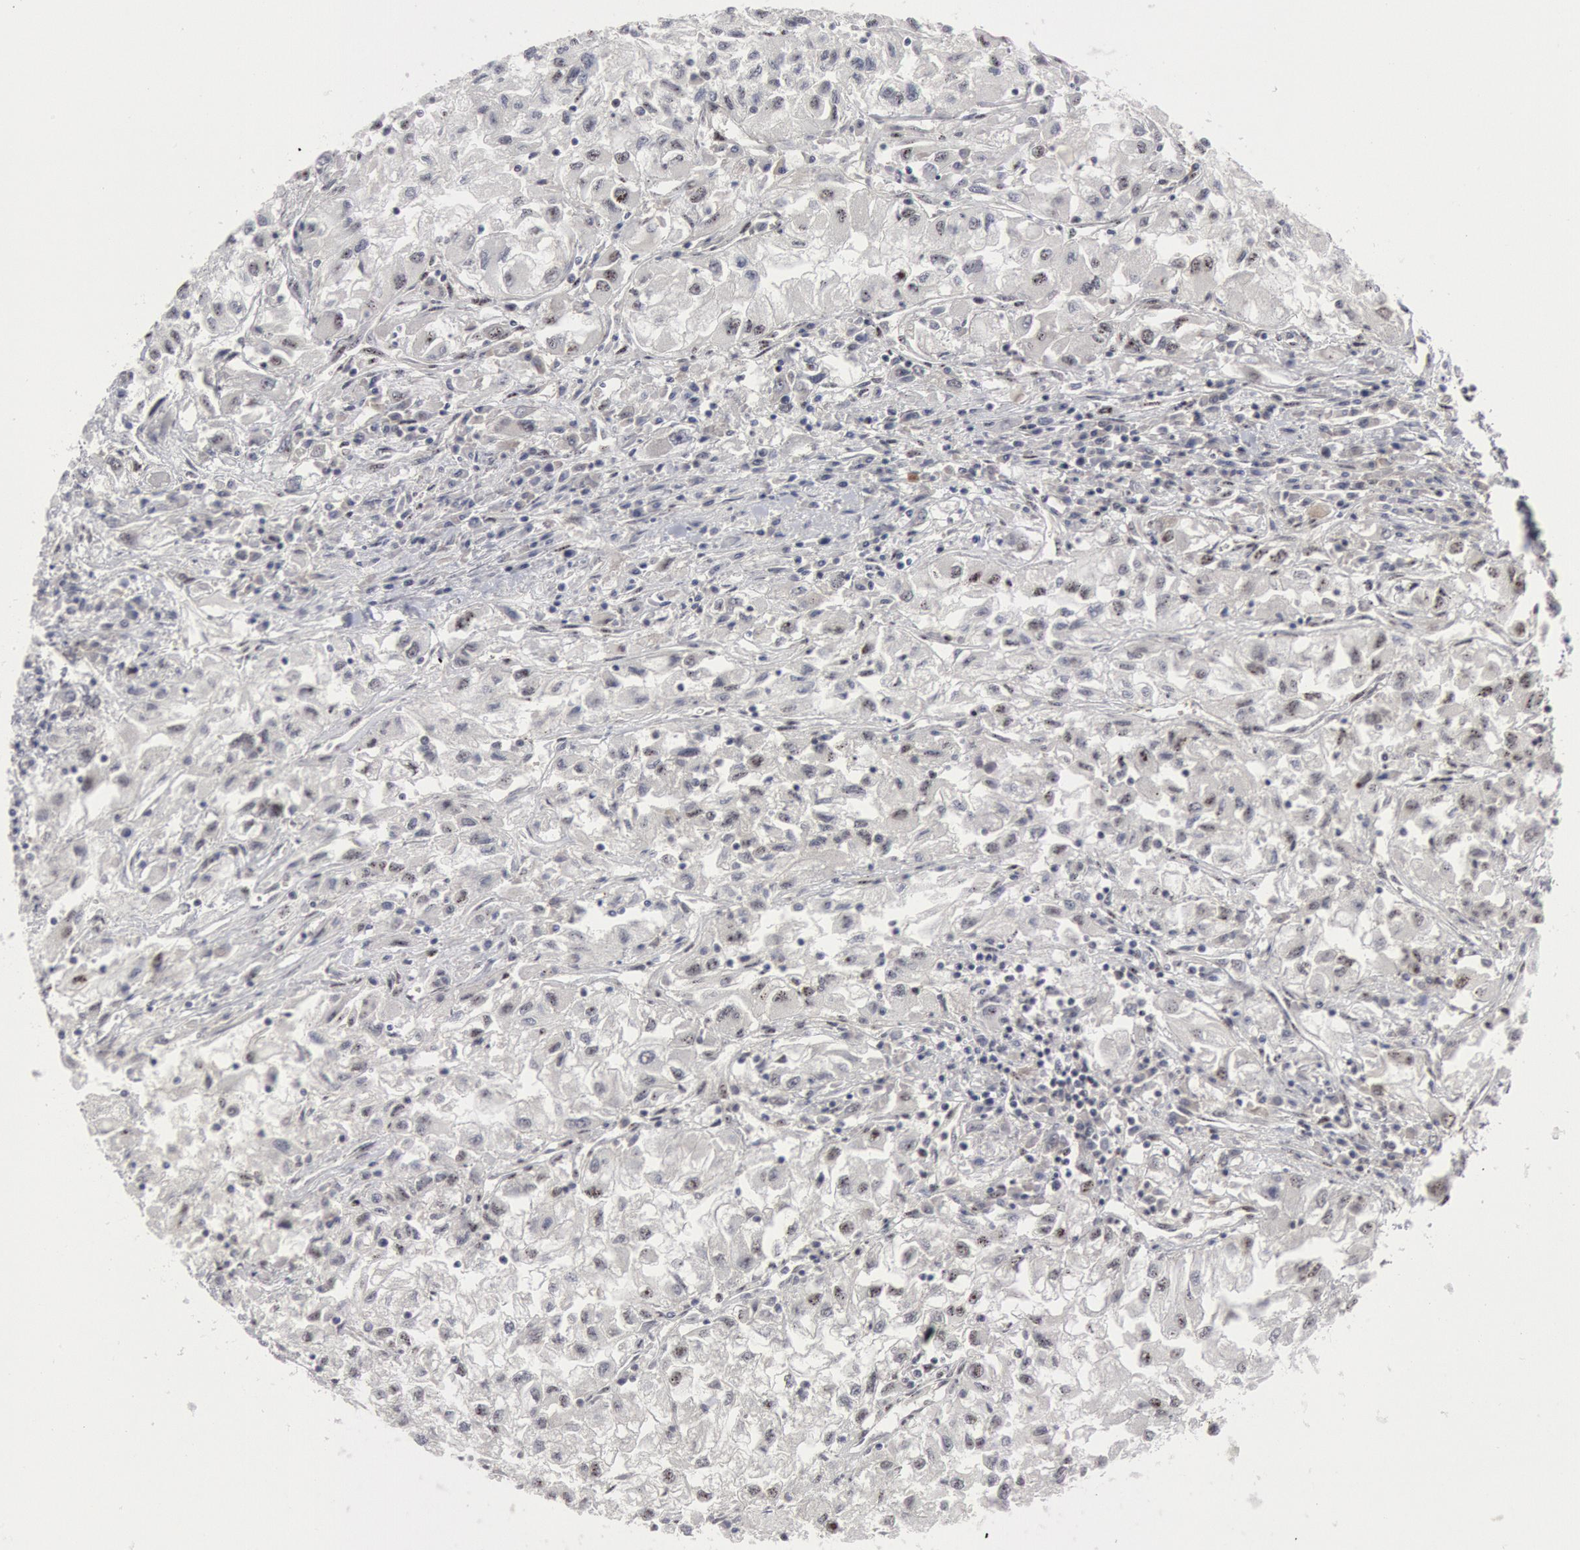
{"staining": {"intensity": "negative", "quantity": "none", "location": "none"}, "tissue": "renal cancer", "cell_type": "Tumor cells", "image_type": "cancer", "snomed": [{"axis": "morphology", "description": "Adenocarcinoma, NOS"}, {"axis": "topography", "description": "Kidney"}], "caption": "An immunohistochemistry histopathology image of renal cancer (adenocarcinoma) is shown. There is no staining in tumor cells of renal cancer (adenocarcinoma).", "gene": "FOXO1", "patient": {"sex": "male", "age": 59}}